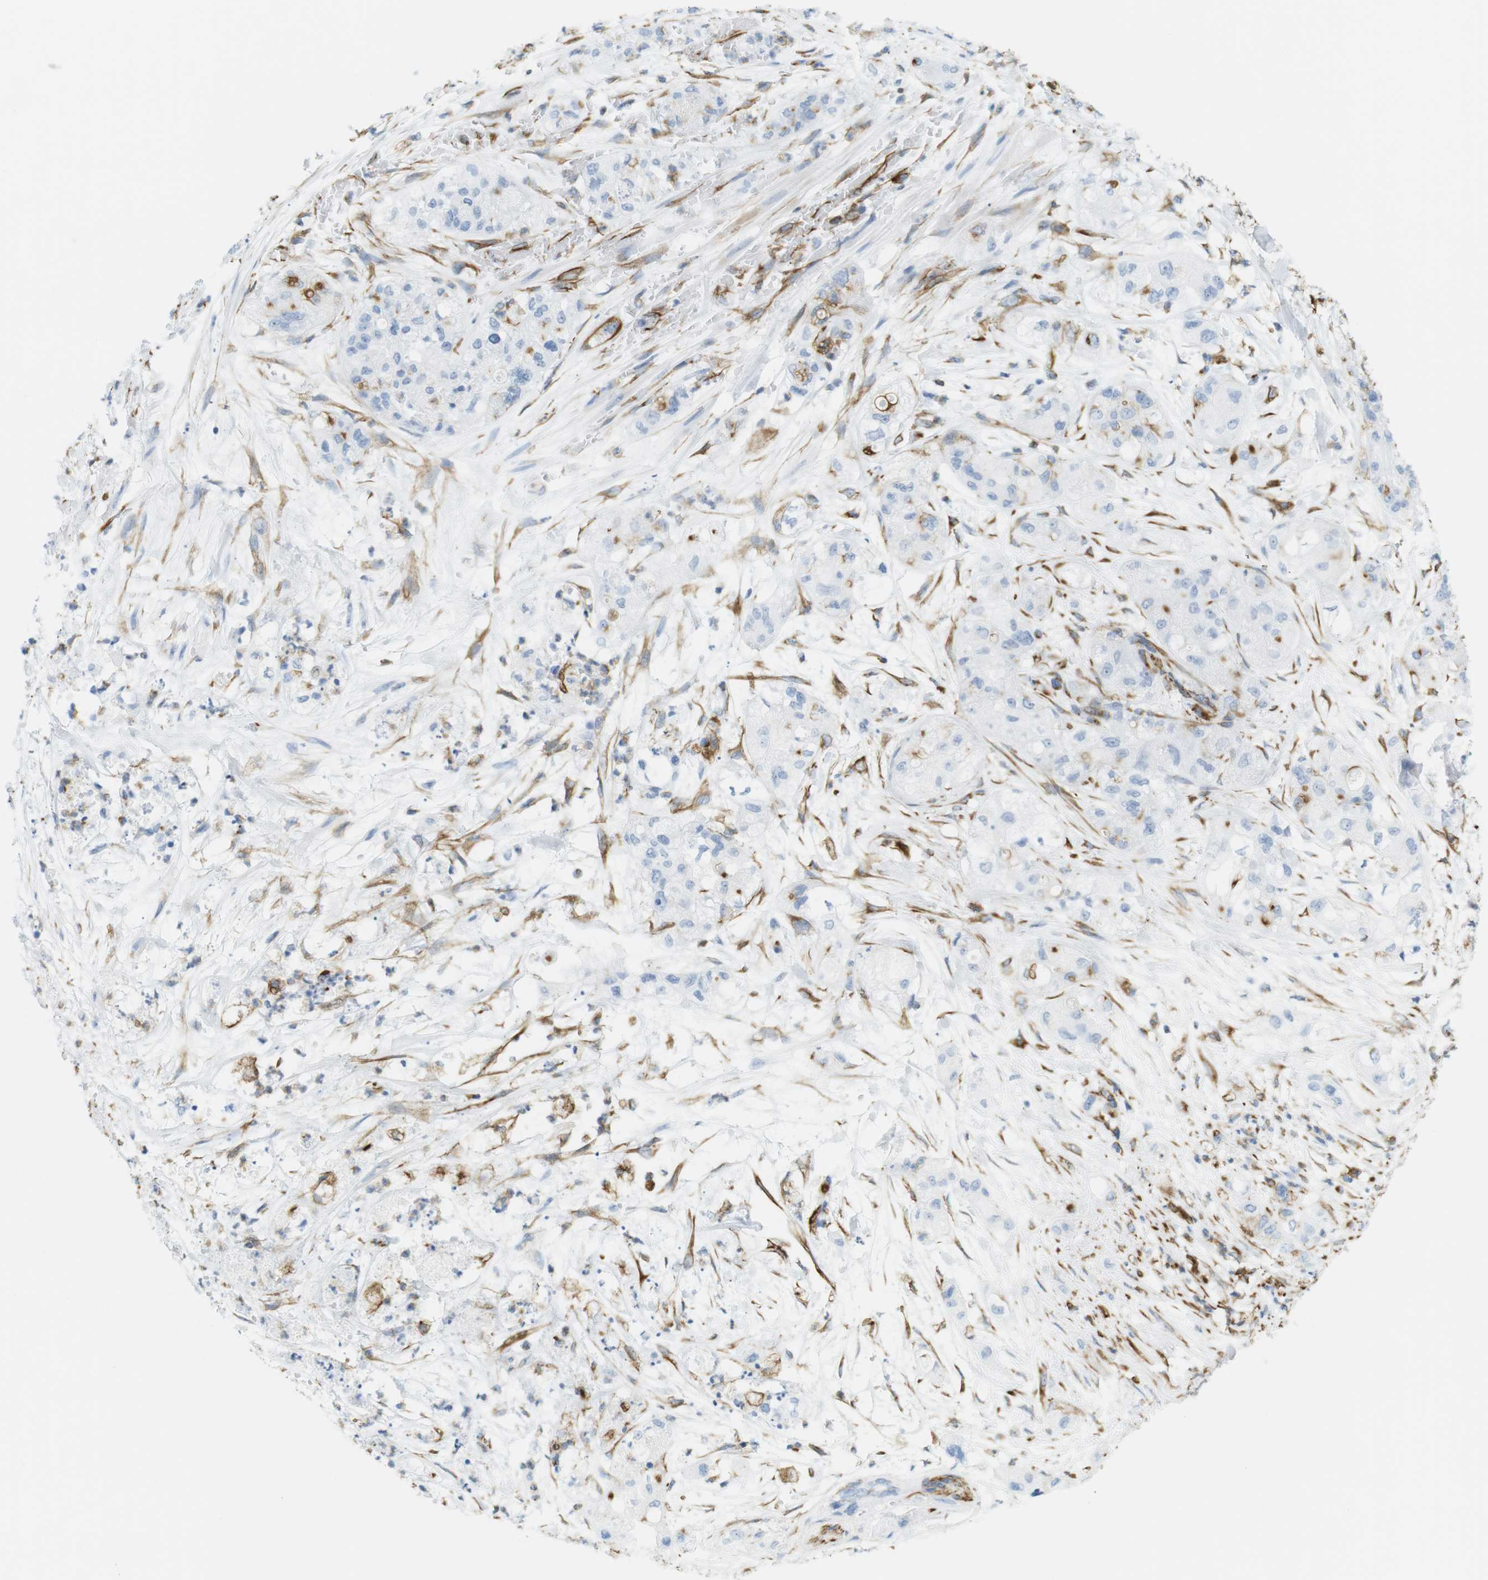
{"staining": {"intensity": "negative", "quantity": "none", "location": "none"}, "tissue": "pancreatic cancer", "cell_type": "Tumor cells", "image_type": "cancer", "snomed": [{"axis": "morphology", "description": "Adenocarcinoma, NOS"}, {"axis": "topography", "description": "Pancreas"}], "caption": "The image demonstrates no staining of tumor cells in pancreatic cancer (adenocarcinoma).", "gene": "MS4A10", "patient": {"sex": "female", "age": 78}}